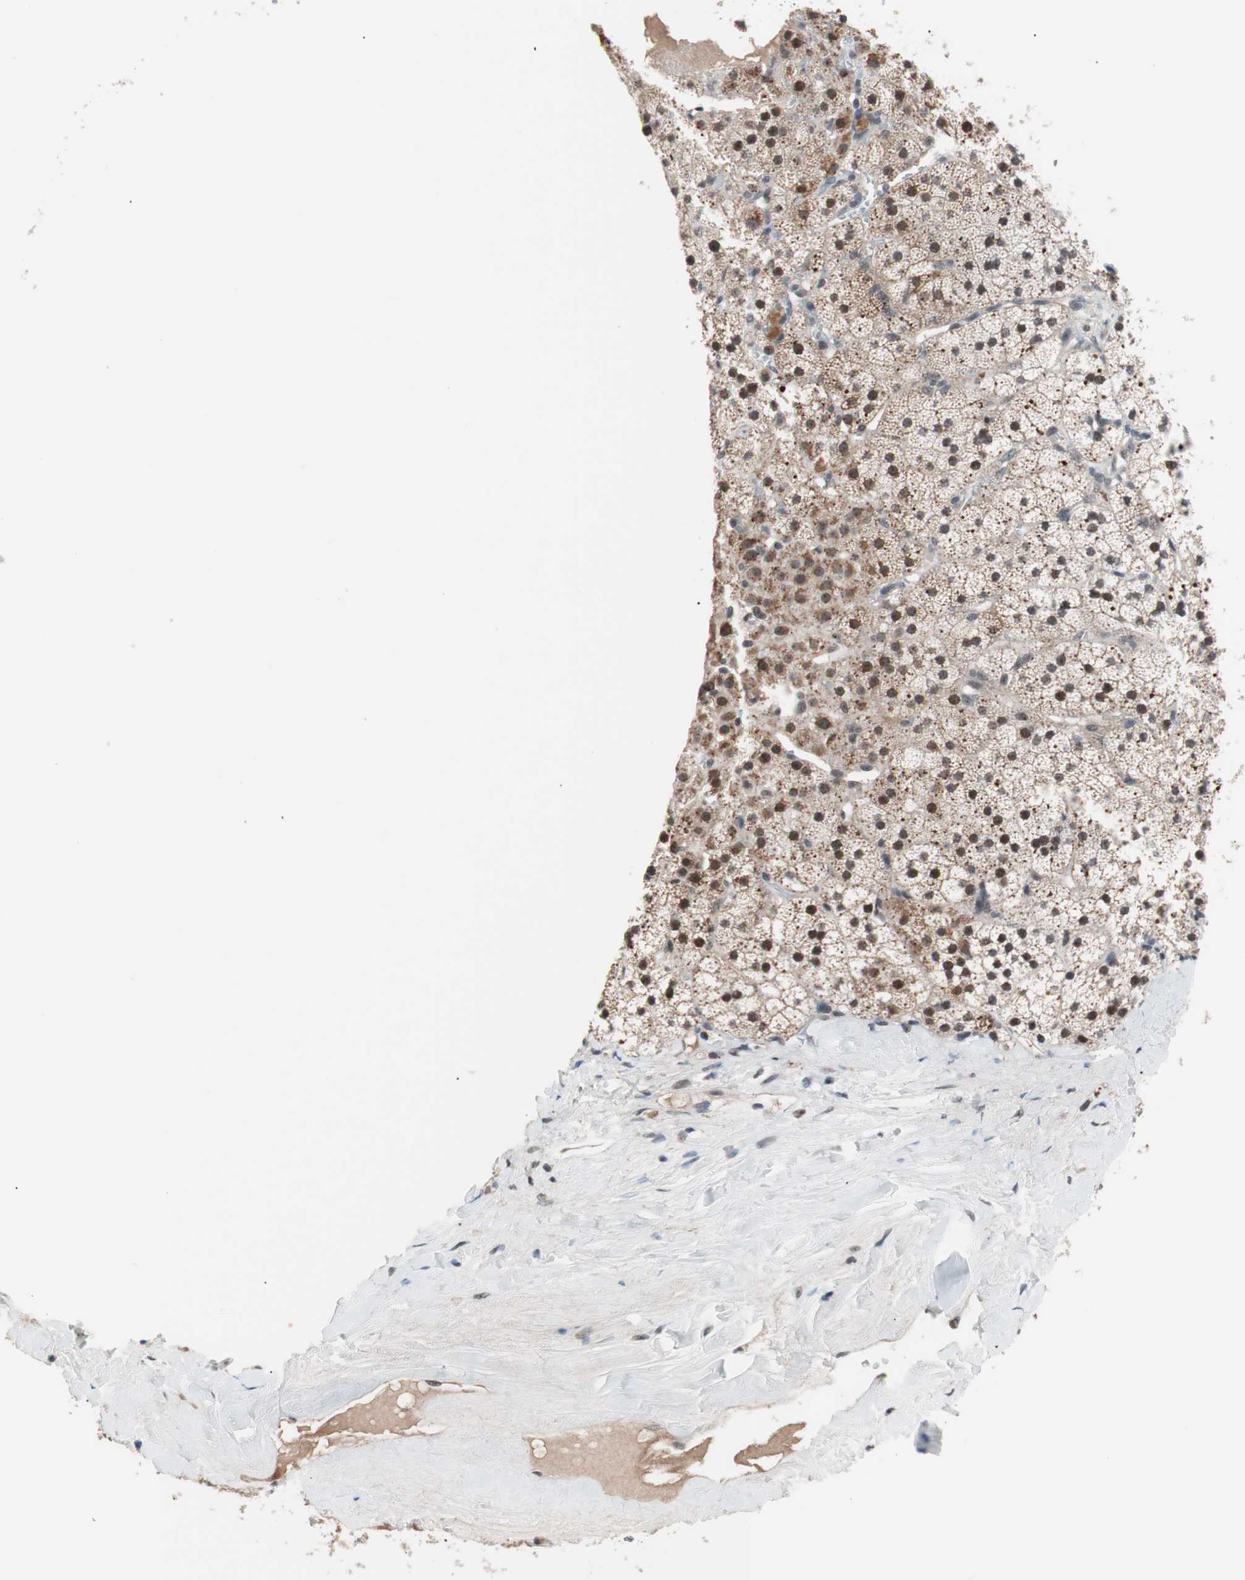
{"staining": {"intensity": "moderate", "quantity": ">75%", "location": "cytoplasmic/membranous,nuclear"}, "tissue": "adrenal gland", "cell_type": "Glandular cells", "image_type": "normal", "snomed": [{"axis": "morphology", "description": "Normal tissue, NOS"}, {"axis": "topography", "description": "Adrenal gland"}], "caption": "Brown immunohistochemical staining in normal human adrenal gland reveals moderate cytoplasmic/membranous,nuclear staining in about >75% of glandular cells. The staining was performed using DAB (3,3'-diaminobenzidine) to visualize the protein expression in brown, while the nuclei were stained in blue with hematoxylin (Magnification: 20x).", "gene": "LIG3", "patient": {"sex": "male", "age": 35}}